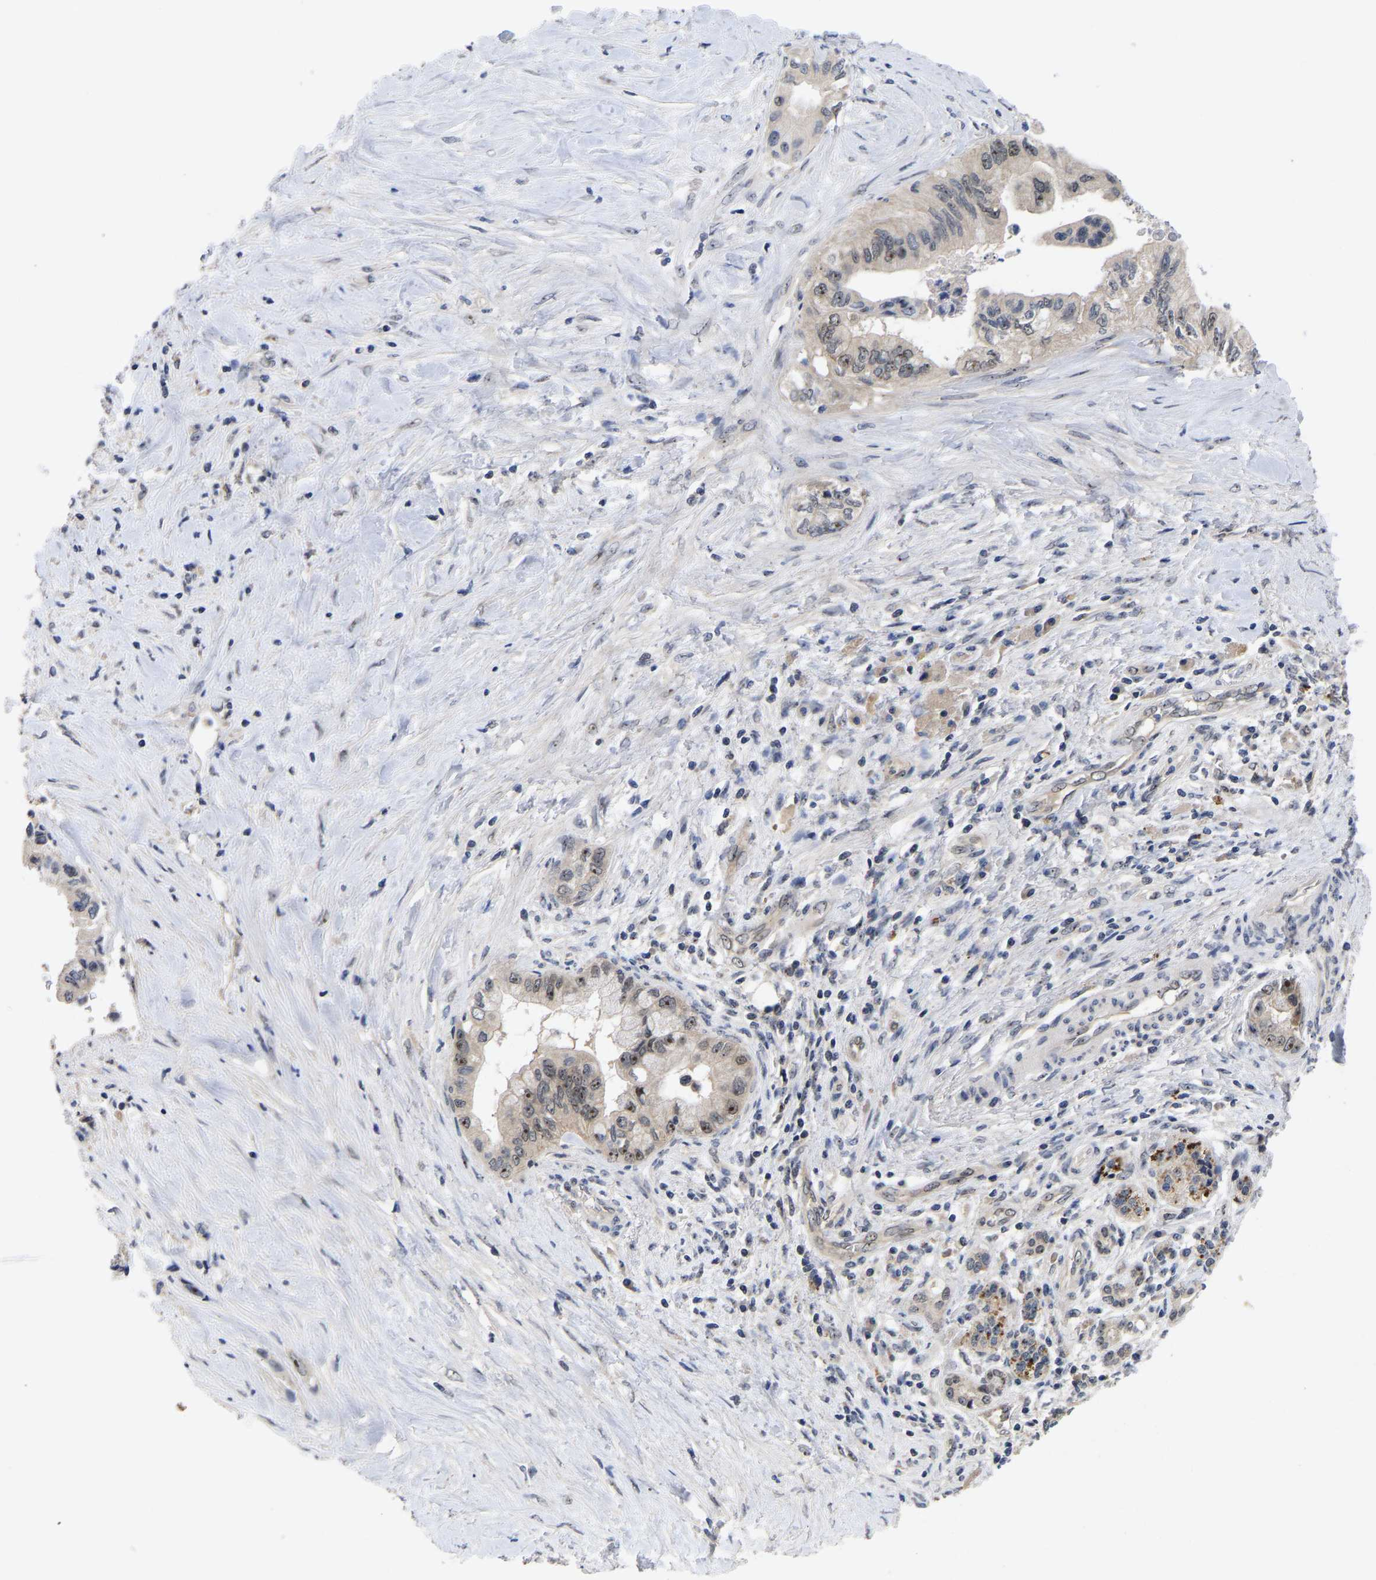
{"staining": {"intensity": "weak", "quantity": "<25%", "location": "nuclear"}, "tissue": "pancreatic cancer", "cell_type": "Tumor cells", "image_type": "cancer", "snomed": [{"axis": "morphology", "description": "Adenocarcinoma, NOS"}, {"axis": "topography", "description": "Pancreas"}], "caption": "Tumor cells are negative for brown protein staining in pancreatic cancer.", "gene": "NLE1", "patient": {"sex": "female", "age": 73}}